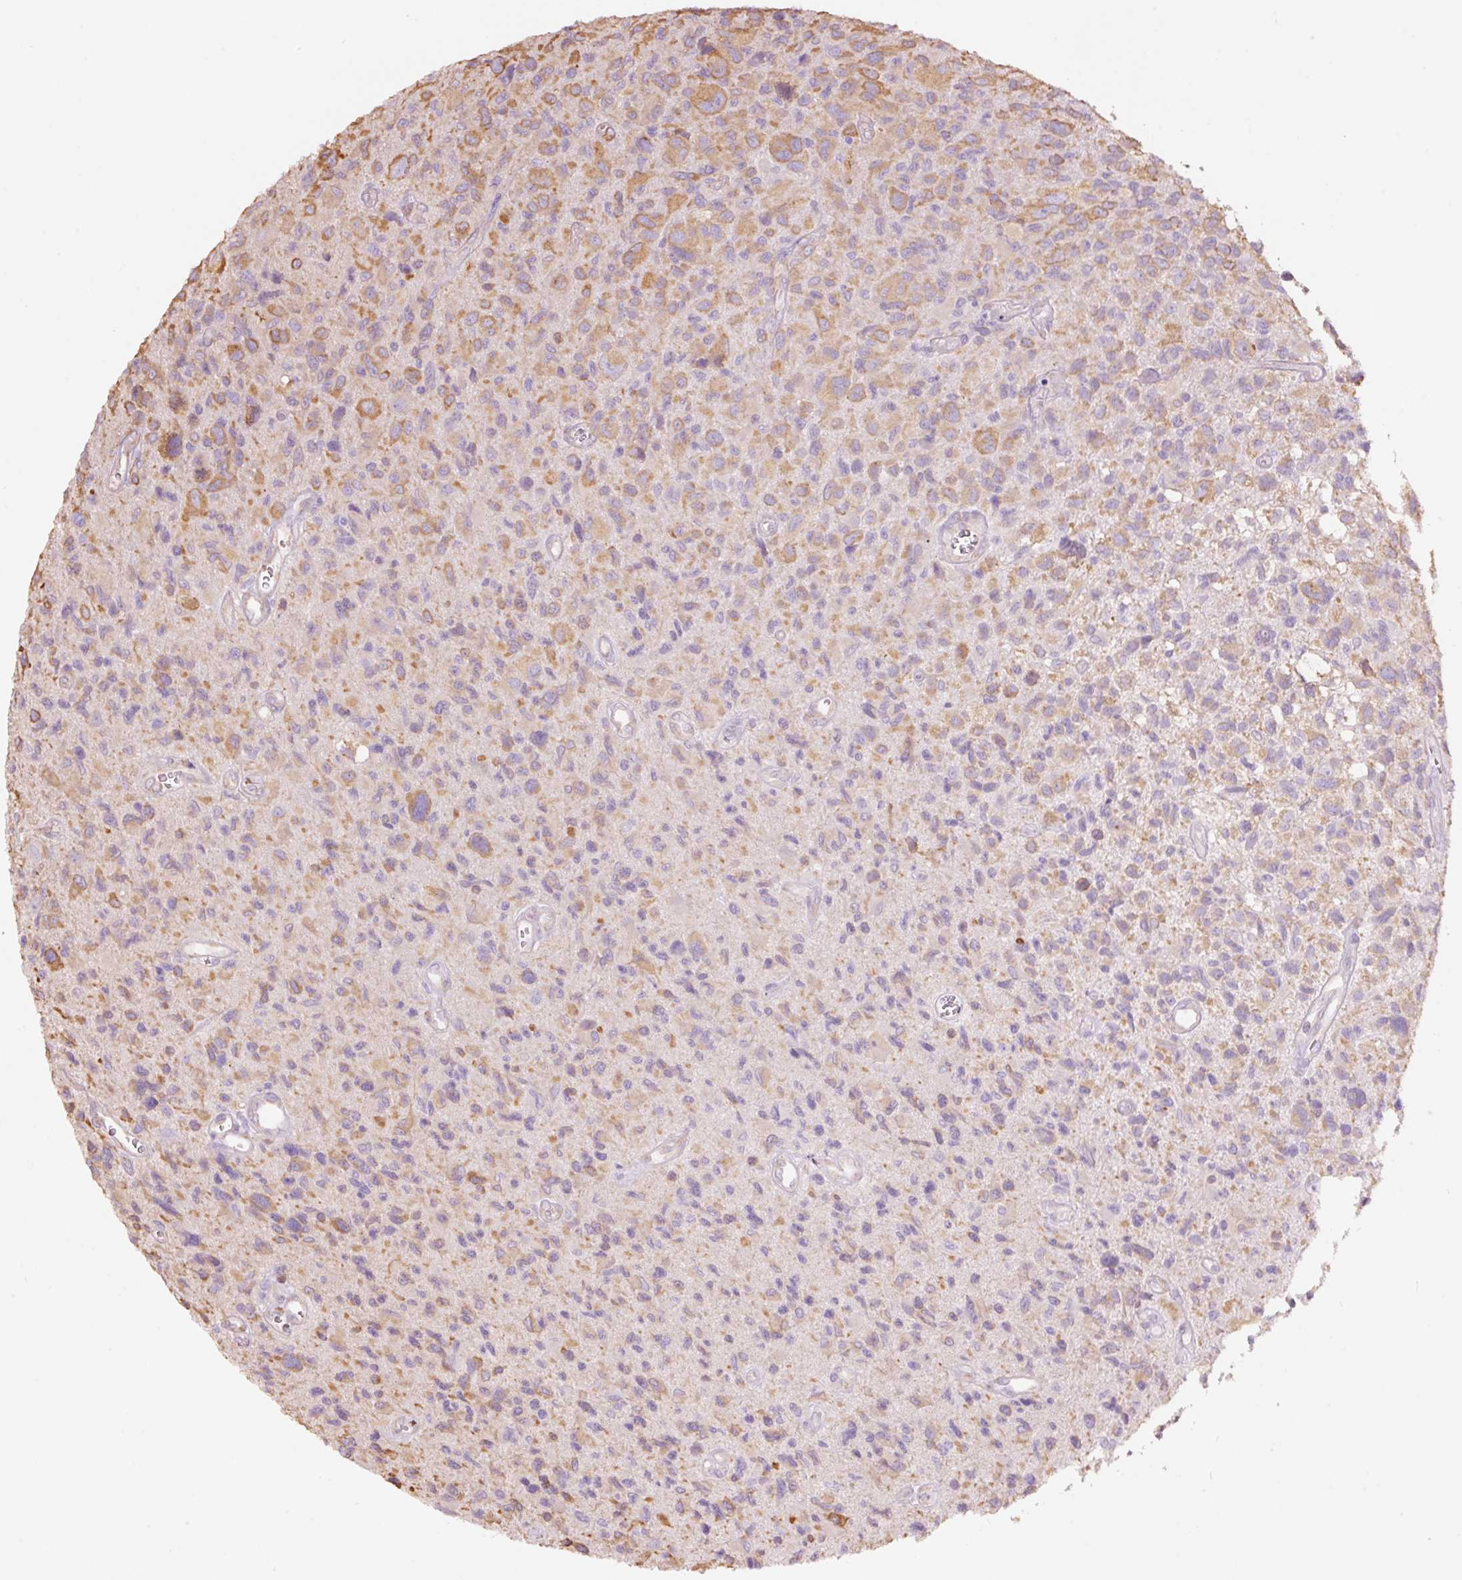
{"staining": {"intensity": "moderate", "quantity": "25%-75%", "location": "cytoplasmic/membranous"}, "tissue": "glioma", "cell_type": "Tumor cells", "image_type": "cancer", "snomed": [{"axis": "morphology", "description": "Glioma, malignant, High grade"}, {"axis": "topography", "description": "Brain"}], "caption": "Immunohistochemistry (IHC) histopathology image of neoplastic tissue: human high-grade glioma (malignant) stained using immunohistochemistry (IHC) reveals medium levels of moderate protein expression localized specifically in the cytoplasmic/membranous of tumor cells, appearing as a cytoplasmic/membranous brown color.", "gene": "GCG", "patient": {"sex": "male", "age": 76}}